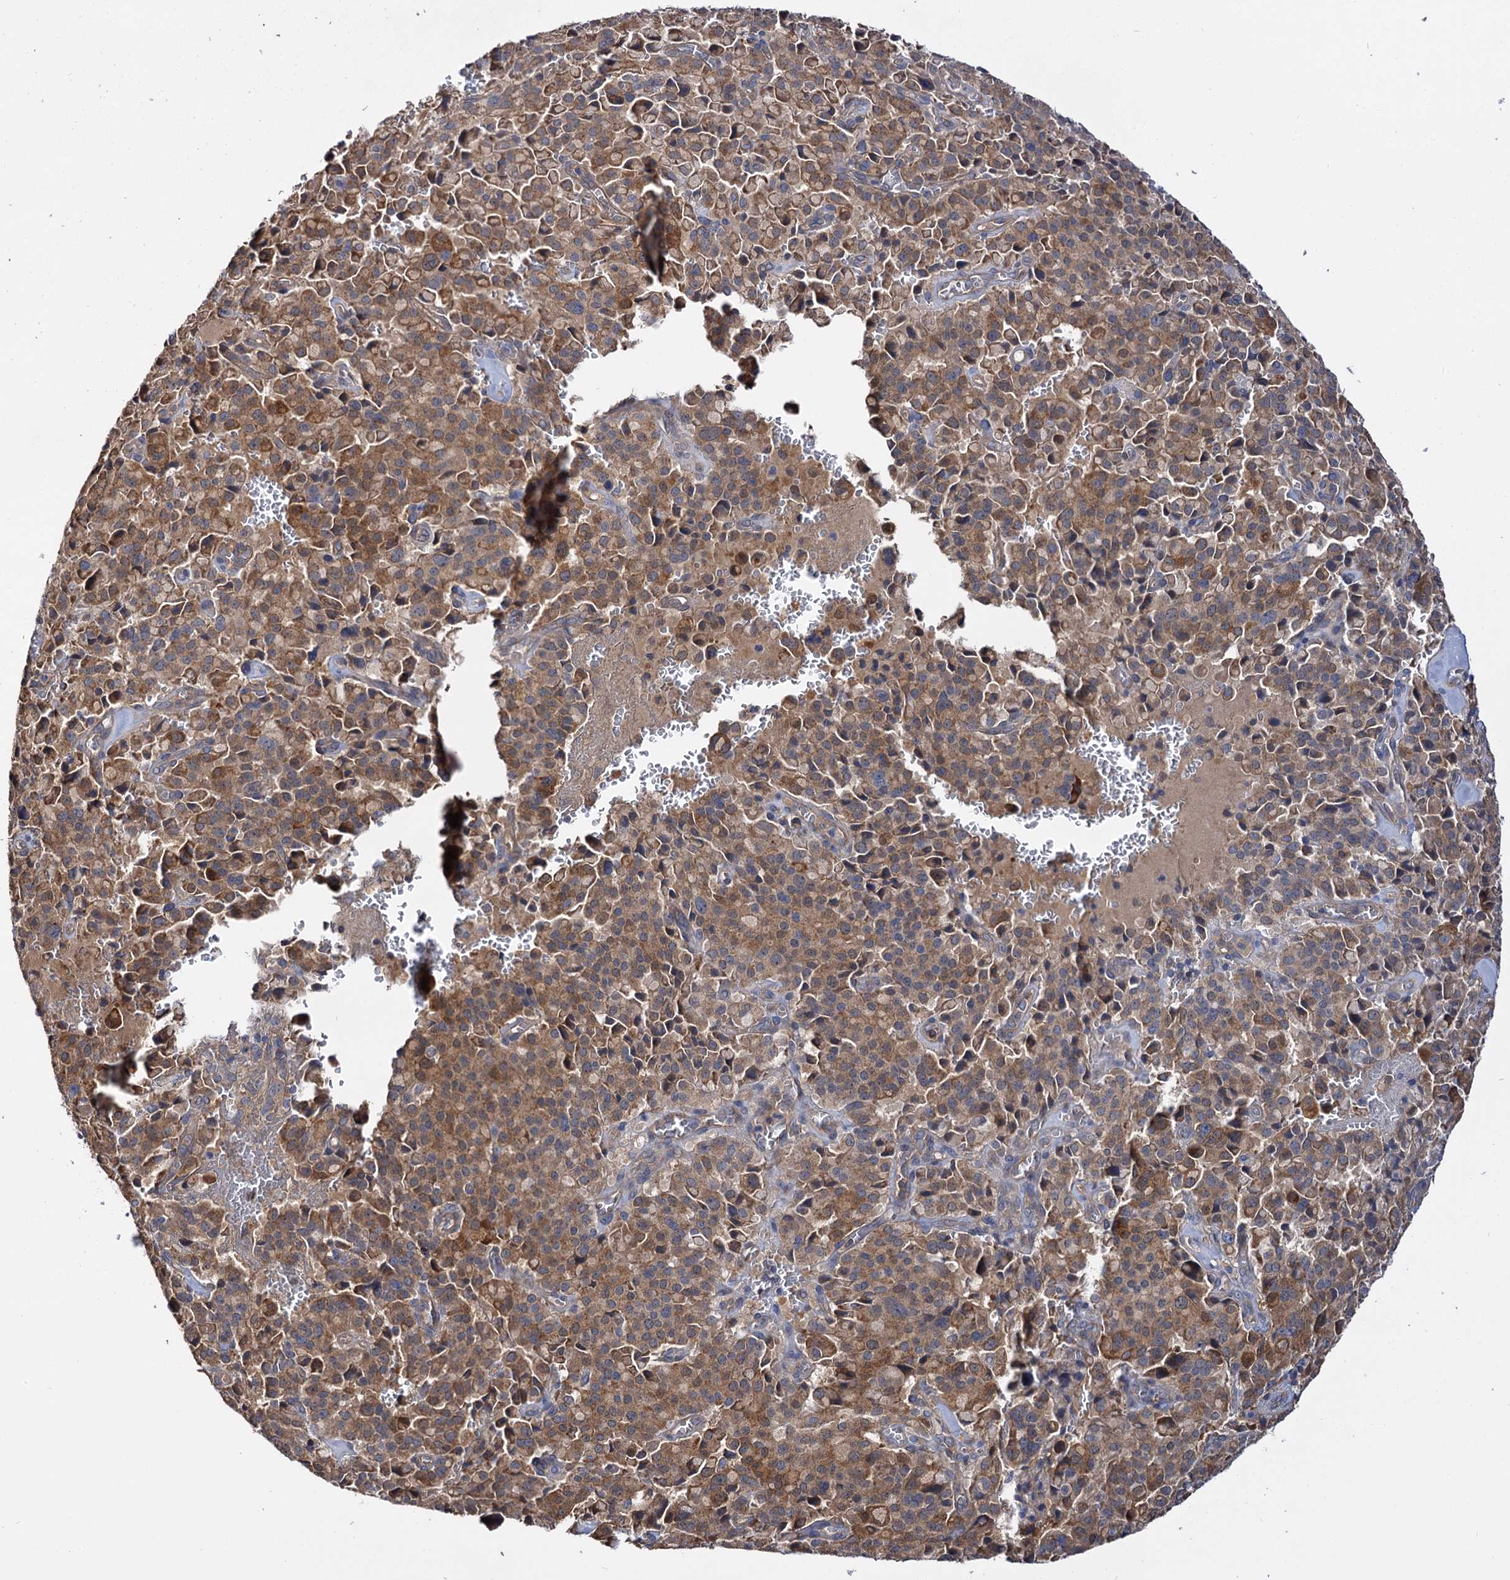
{"staining": {"intensity": "moderate", "quantity": ">75%", "location": "cytoplasmic/membranous"}, "tissue": "pancreatic cancer", "cell_type": "Tumor cells", "image_type": "cancer", "snomed": [{"axis": "morphology", "description": "Adenocarcinoma, NOS"}, {"axis": "topography", "description": "Pancreas"}], "caption": "Immunohistochemical staining of pancreatic cancer reveals moderate cytoplasmic/membranous protein positivity in approximately >75% of tumor cells.", "gene": "IDI1", "patient": {"sex": "male", "age": 65}}